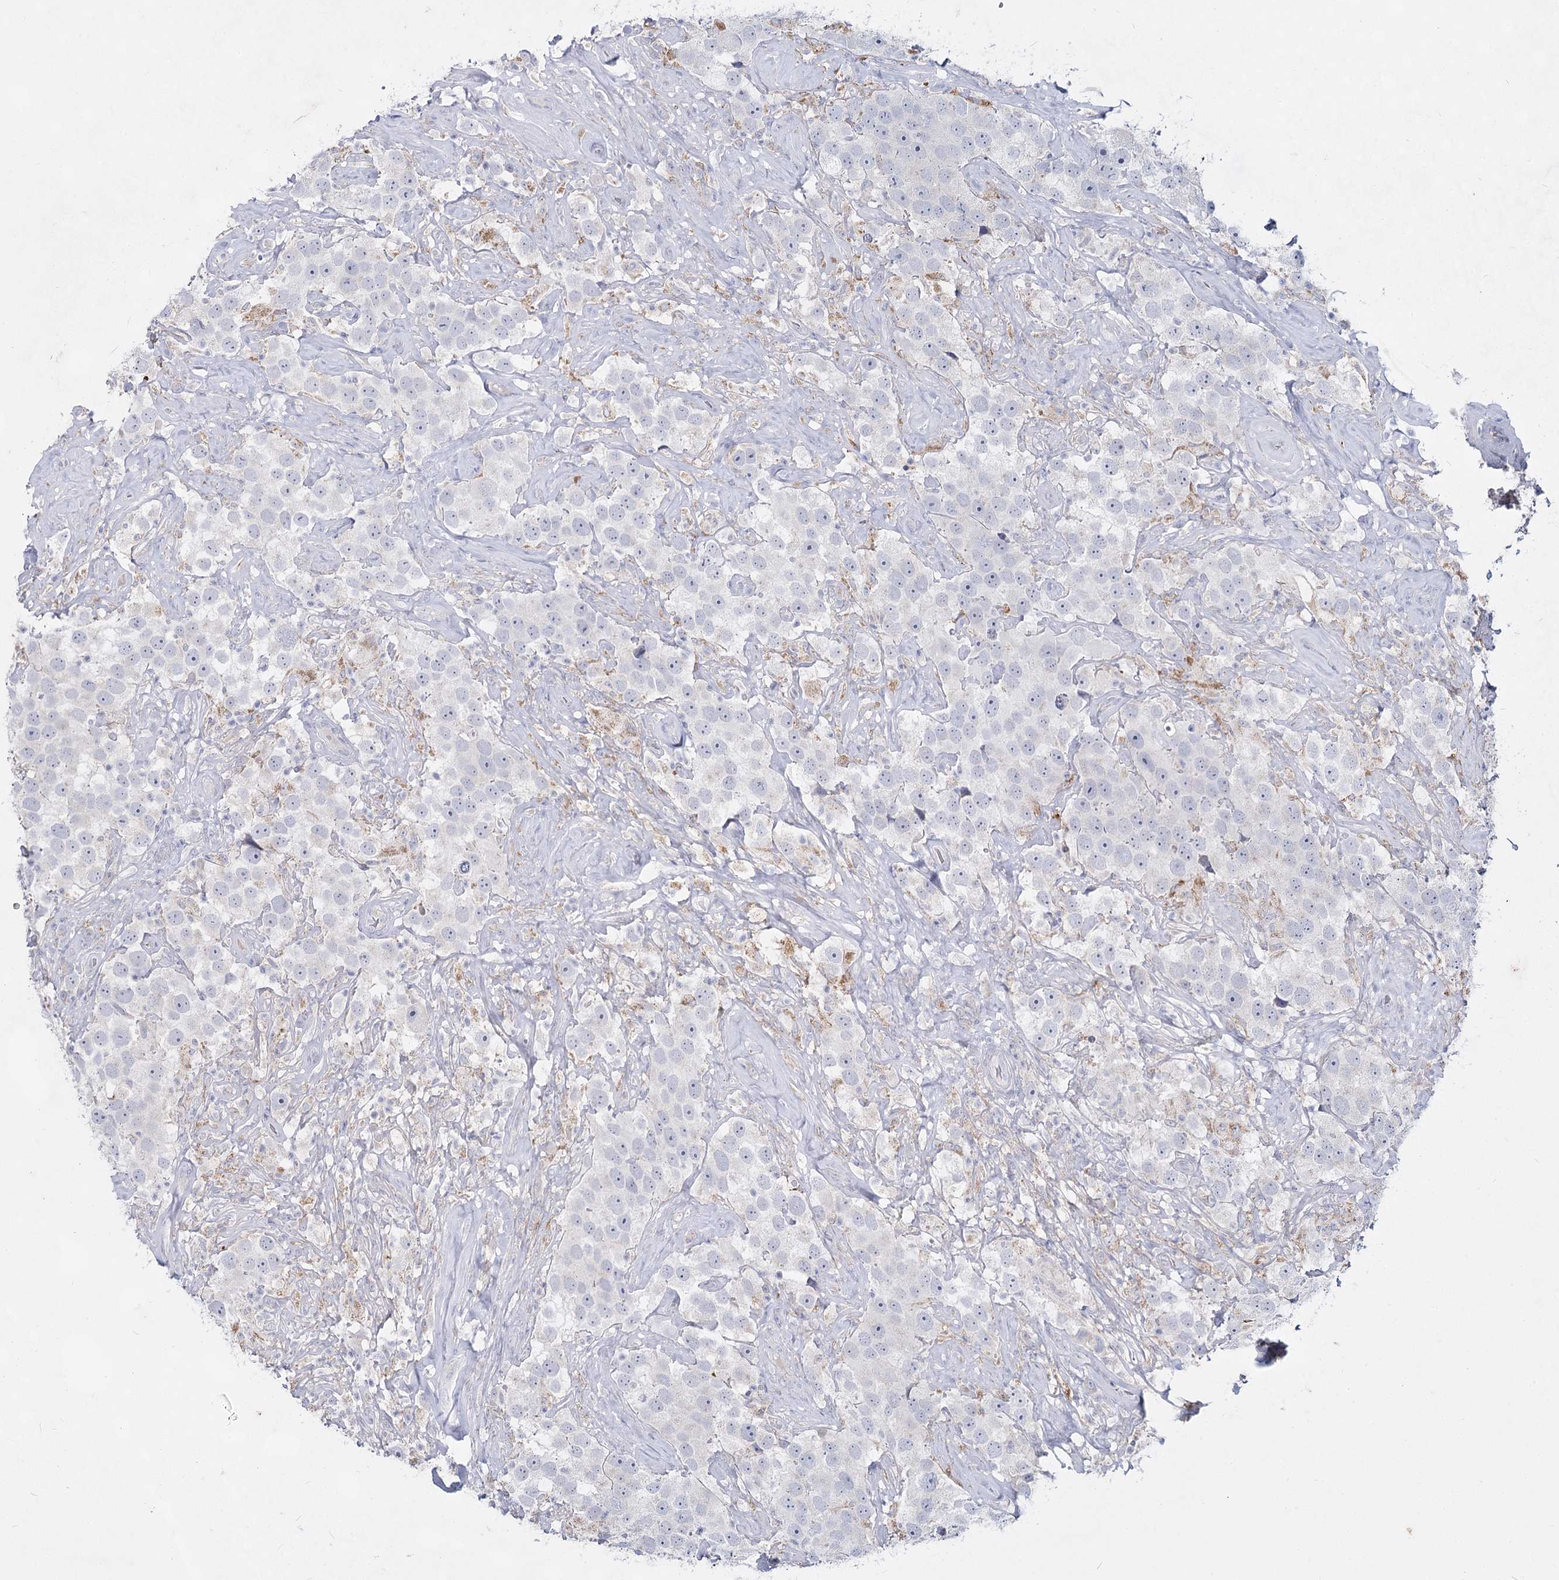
{"staining": {"intensity": "negative", "quantity": "none", "location": "none"}, "tissue": "testis cancer", "cell_type": "Tumor cells", "image_type": "cancer", "snomed": [{"axis": "morphology", "description": "Seminoma, NOS"}, {"axis": "topography", "description": "Testis"}], "caption": "DAB (3,3'-diaminobenzidine) immunohistochemical staining of human testis seminoma demonstrates no significant staining in tumor cells.", "gene": "CCDC73", "patient": {"sex": "male", "age": 49}}